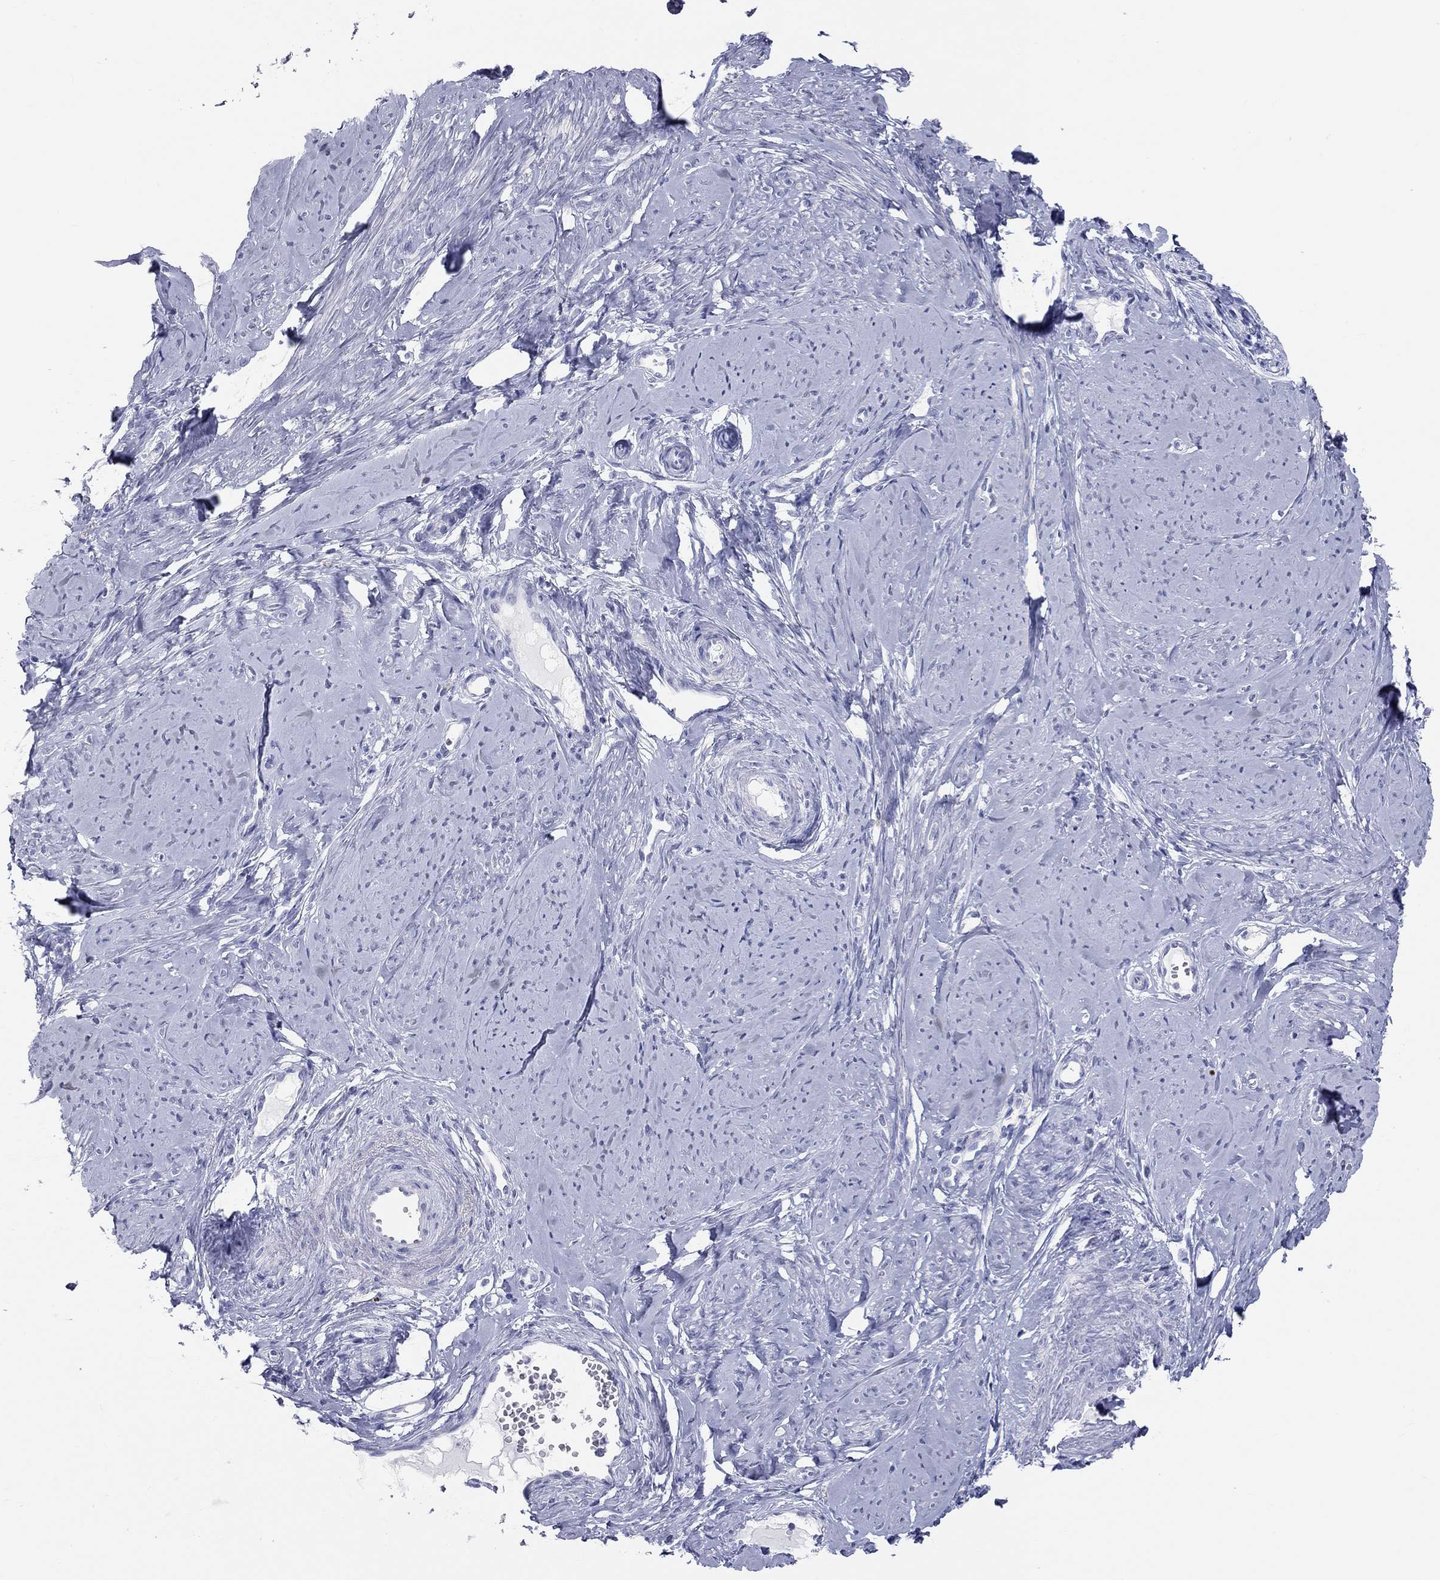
{"staining": {"intensity": "negative", "quantity": "none", "location": "none"}, "tissue": "smooth muscle", "cell_type": "Smooth muscle cells", "image_type": "normal", "snomed": [{"axis": "morphology", "description": "Normal tissue, NOS"}, {"axis": "topography", "description": "Smooth muscle"}], "caption": "The histopathology image exhibits no staining of smooth muscle cells in benign smooth muscle. (DAB IHC with hematoxylin counter stain).", "gene": "AK8", "patient": {"sex": "female", "age": 48}}